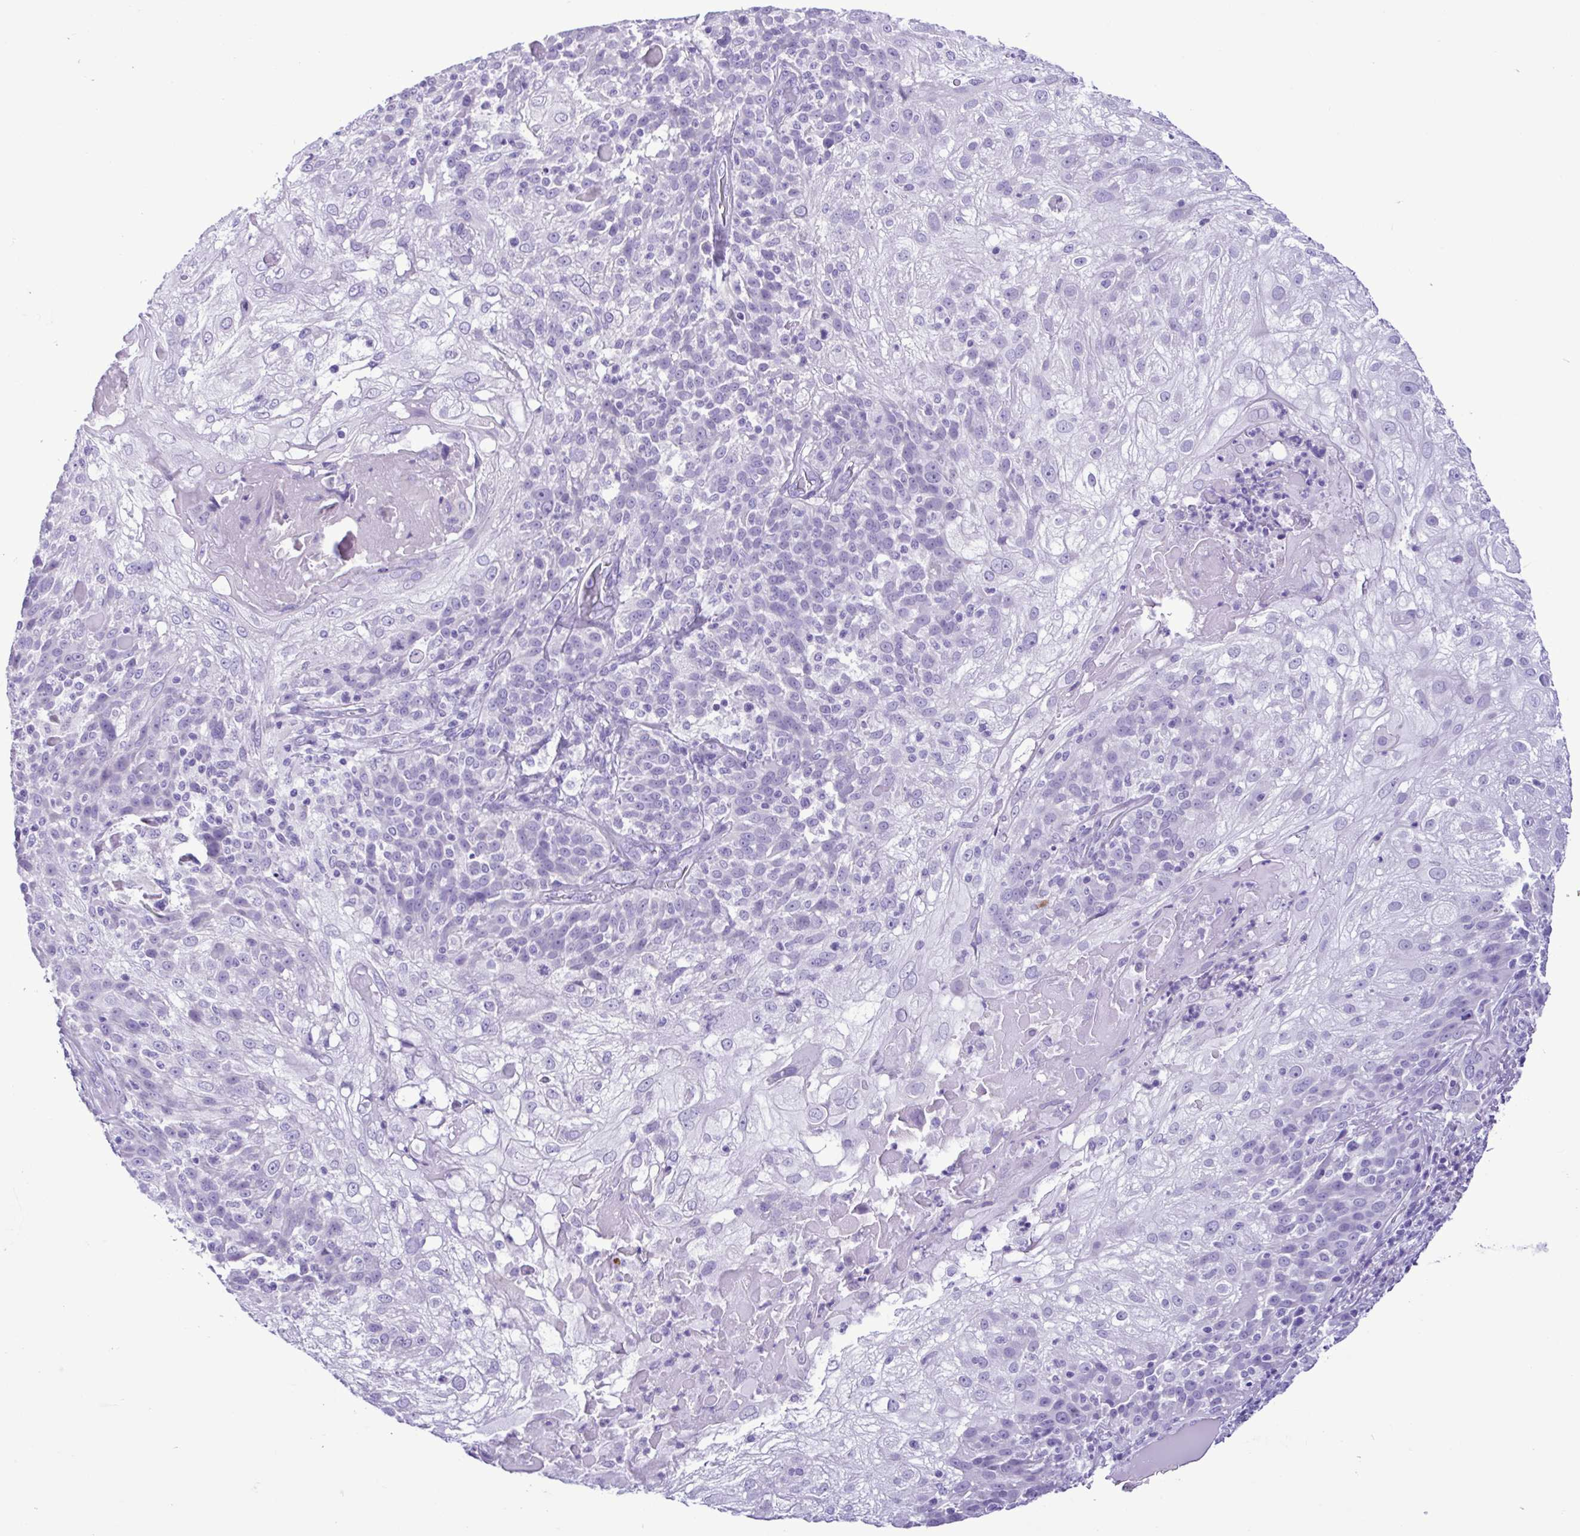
{"staining": {"intensity": "negative", "quantity": "none", "location": "none"}, "tissue": "skin cancer", "cell_type": "Tumor cells", "image_type": "cancer", "snomed": [{"axis": "morphology", "description": "Normal tissue, NOS"}, {"axis": "morphology", "description": "Squamous cell carcinoma, NOS"}, {"axis": "topography", "description": "Skin"}], "caption": "Image shows no significant protein expression in tumor cells of skin cancer.", "gene": "SPATA16", "patient": {"sex": "female", "age": 83}}